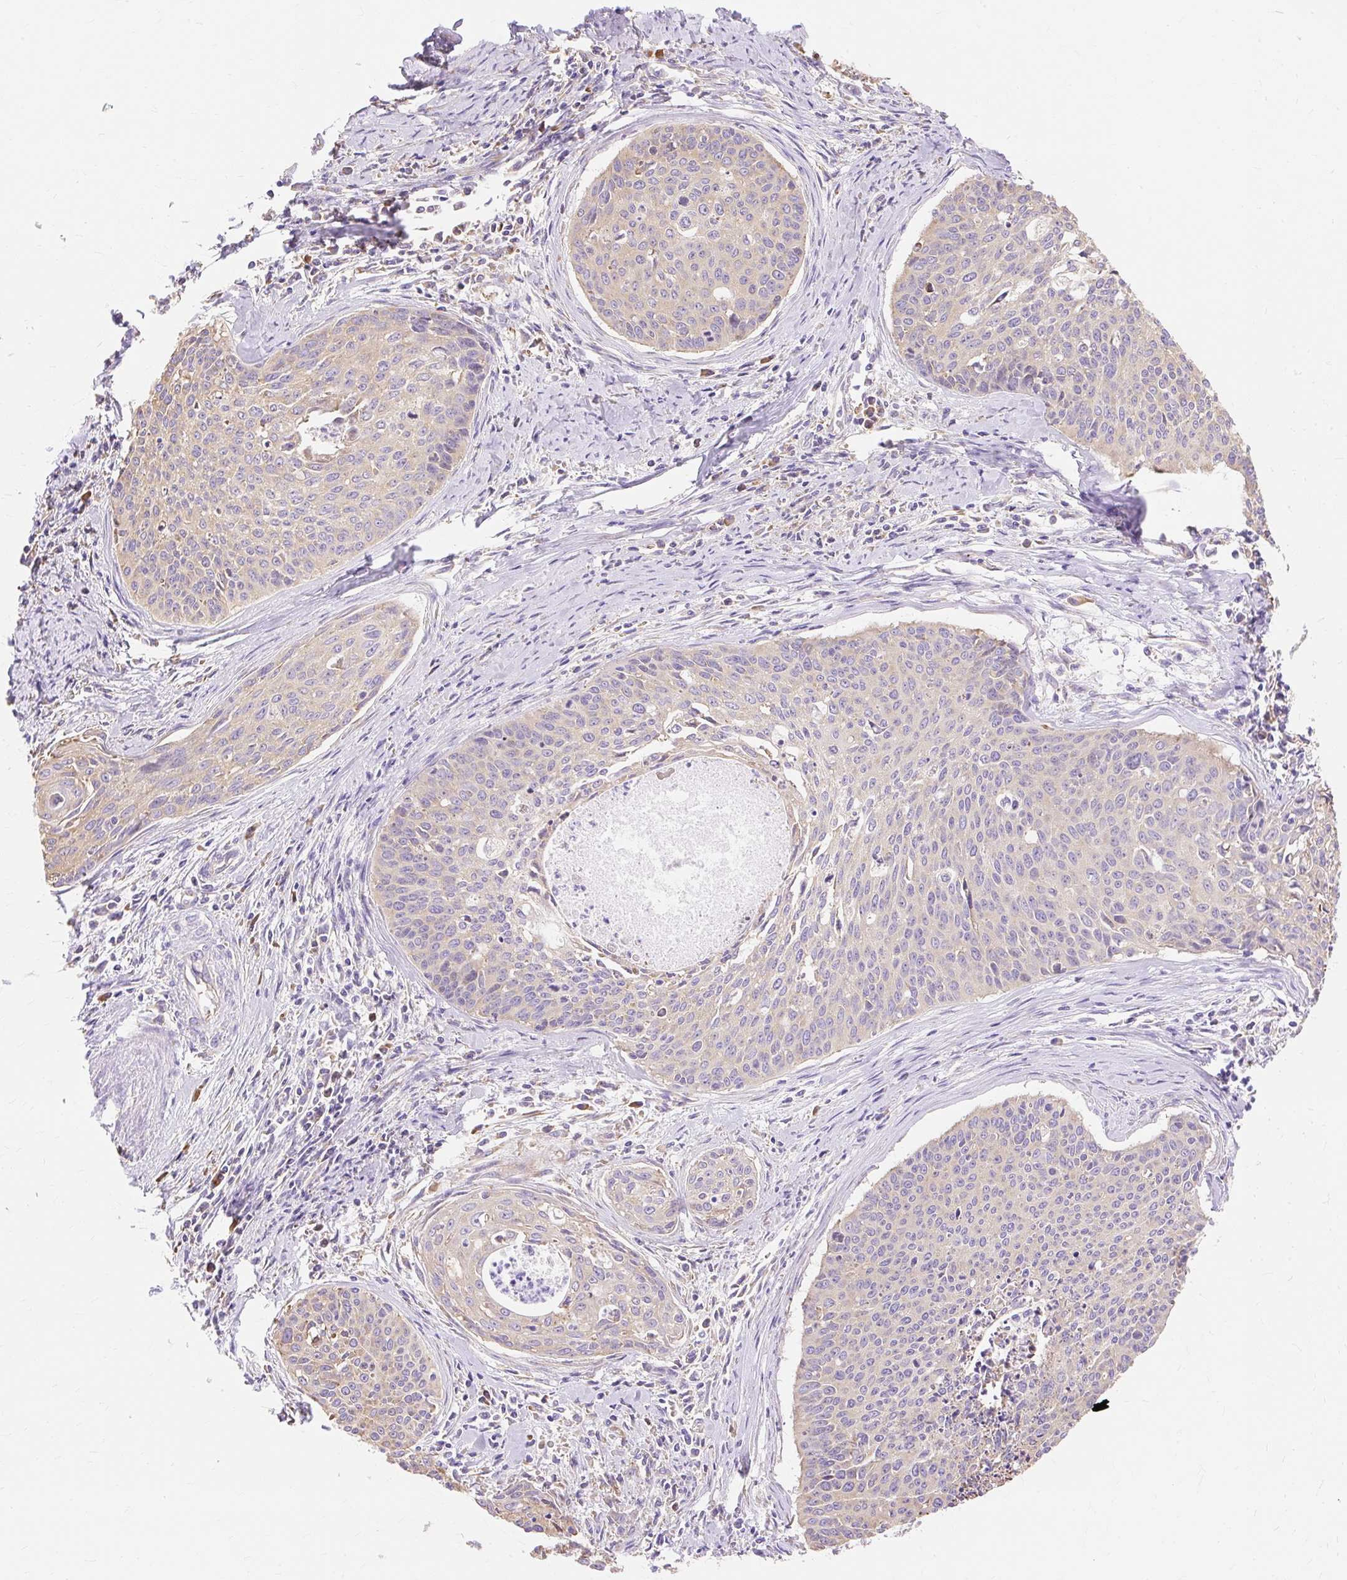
{"staining": {"intensity": "negative", "quantity": "none", "location": "none"}, "tissue": "cervical cancer", "cell_type": "Tumor cells", "image_type": "cancer", "snomed": [{"axis": "morphology", "description": "Squamous cell carcinoma, NOS"}, {"axis": "topography", "description": "Cervix"}], "caption": "The histopathology image exhibits no staining of tumor cells in cervical cancer (squamous cell carcinoma).", "gene": "RPS17", "patient": {"sex": "female", "age": 55}}